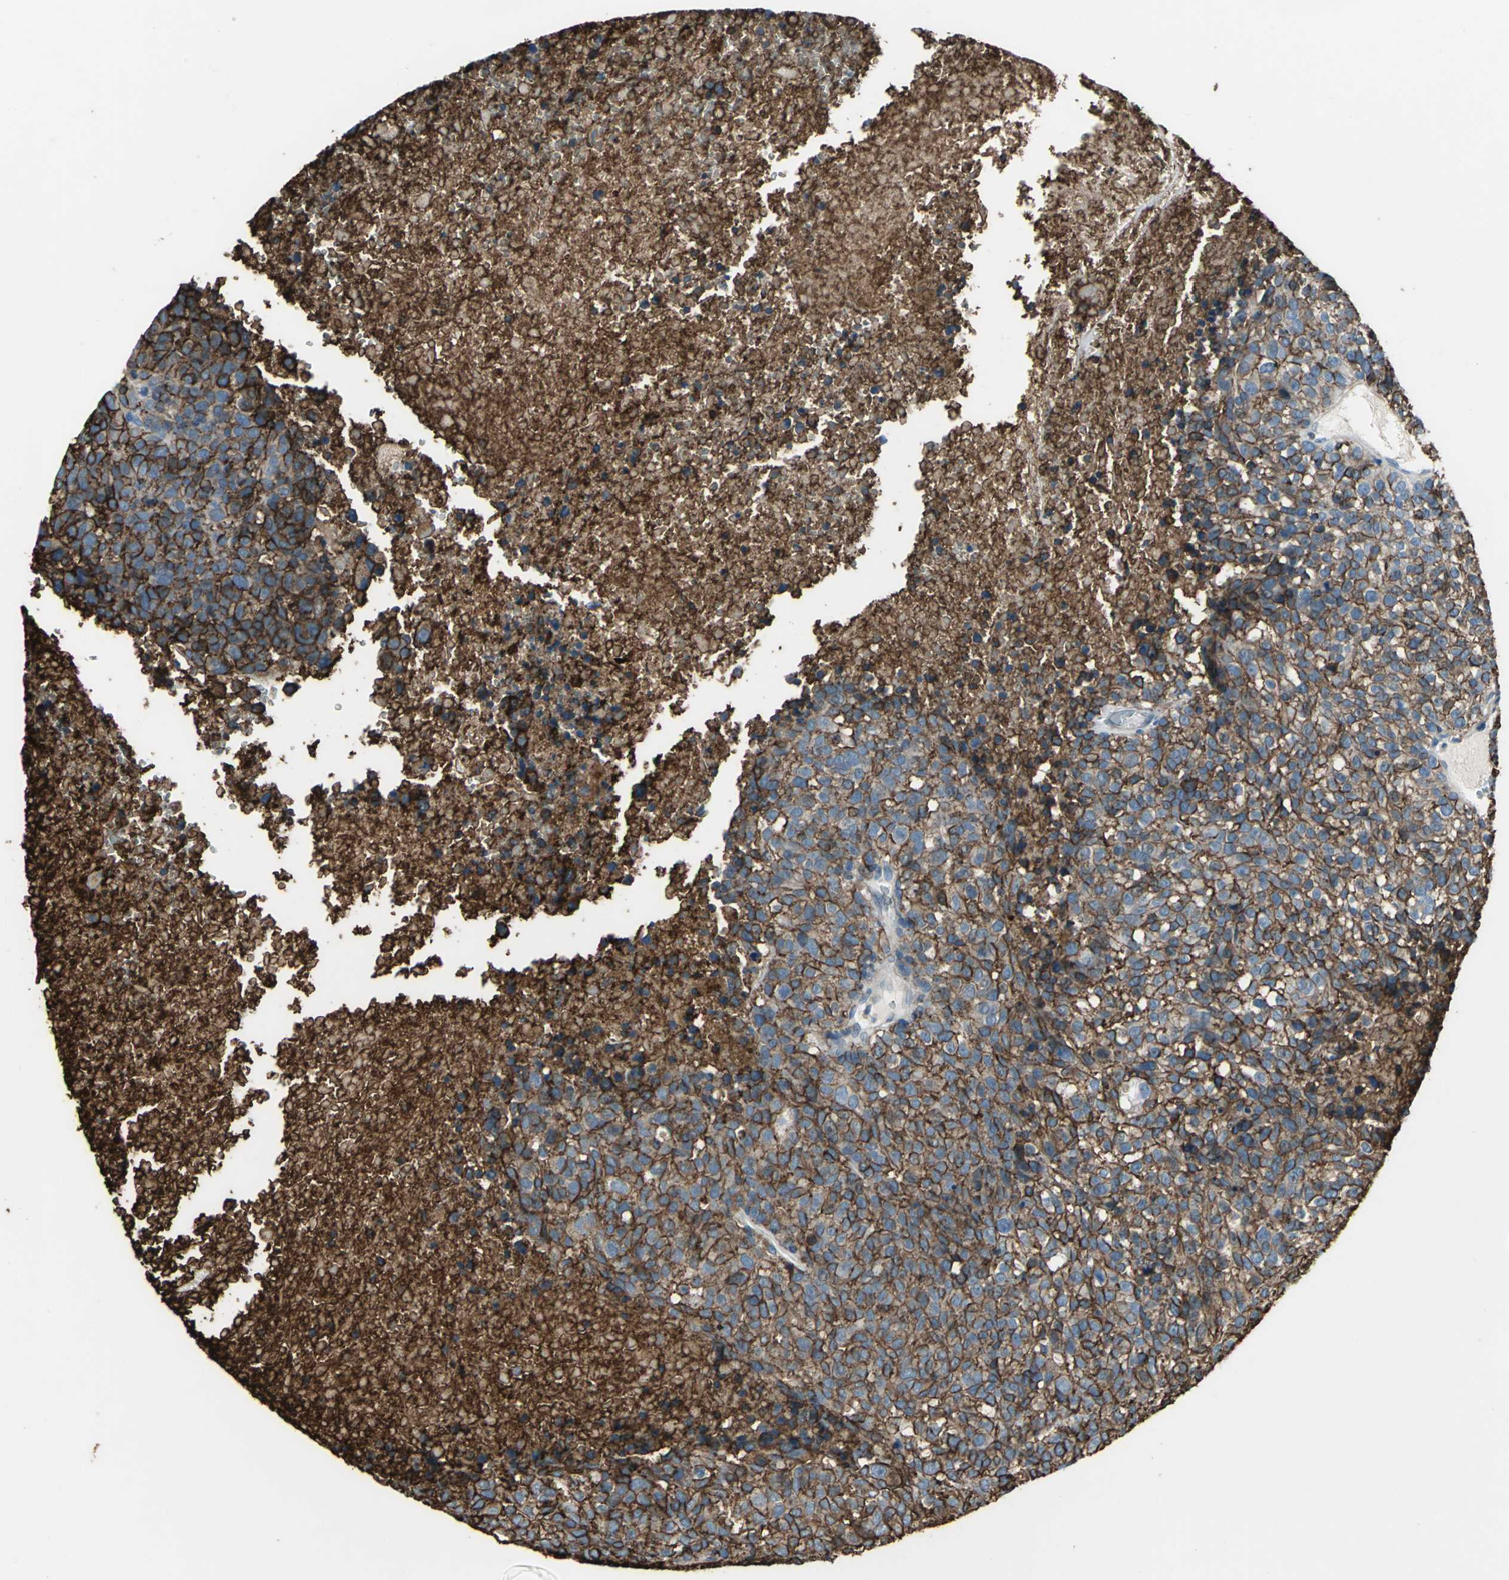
{"staining": {"intensity": "strong", "quantity": ">75%", "location": "cytoplasmic/membranous"}, "tissue": "melanoma", "cell_type": "Tumor cells", "image_type": "cancer", "snomed": [{"axis": "morphology", "description": "Malignant melanoma, Metastatic site"}, {"axis": "topography", "description": "Cerebral cortex"}], "caption": "Immunohistochemistry (DAB) staining of malignant melanoma (metastatic site) reveals strong cytoplasmic/membranous protein expression in about >75% of tumor cells.", "gene": "CD44", "patient": {"sex": "female", "age": 52}}